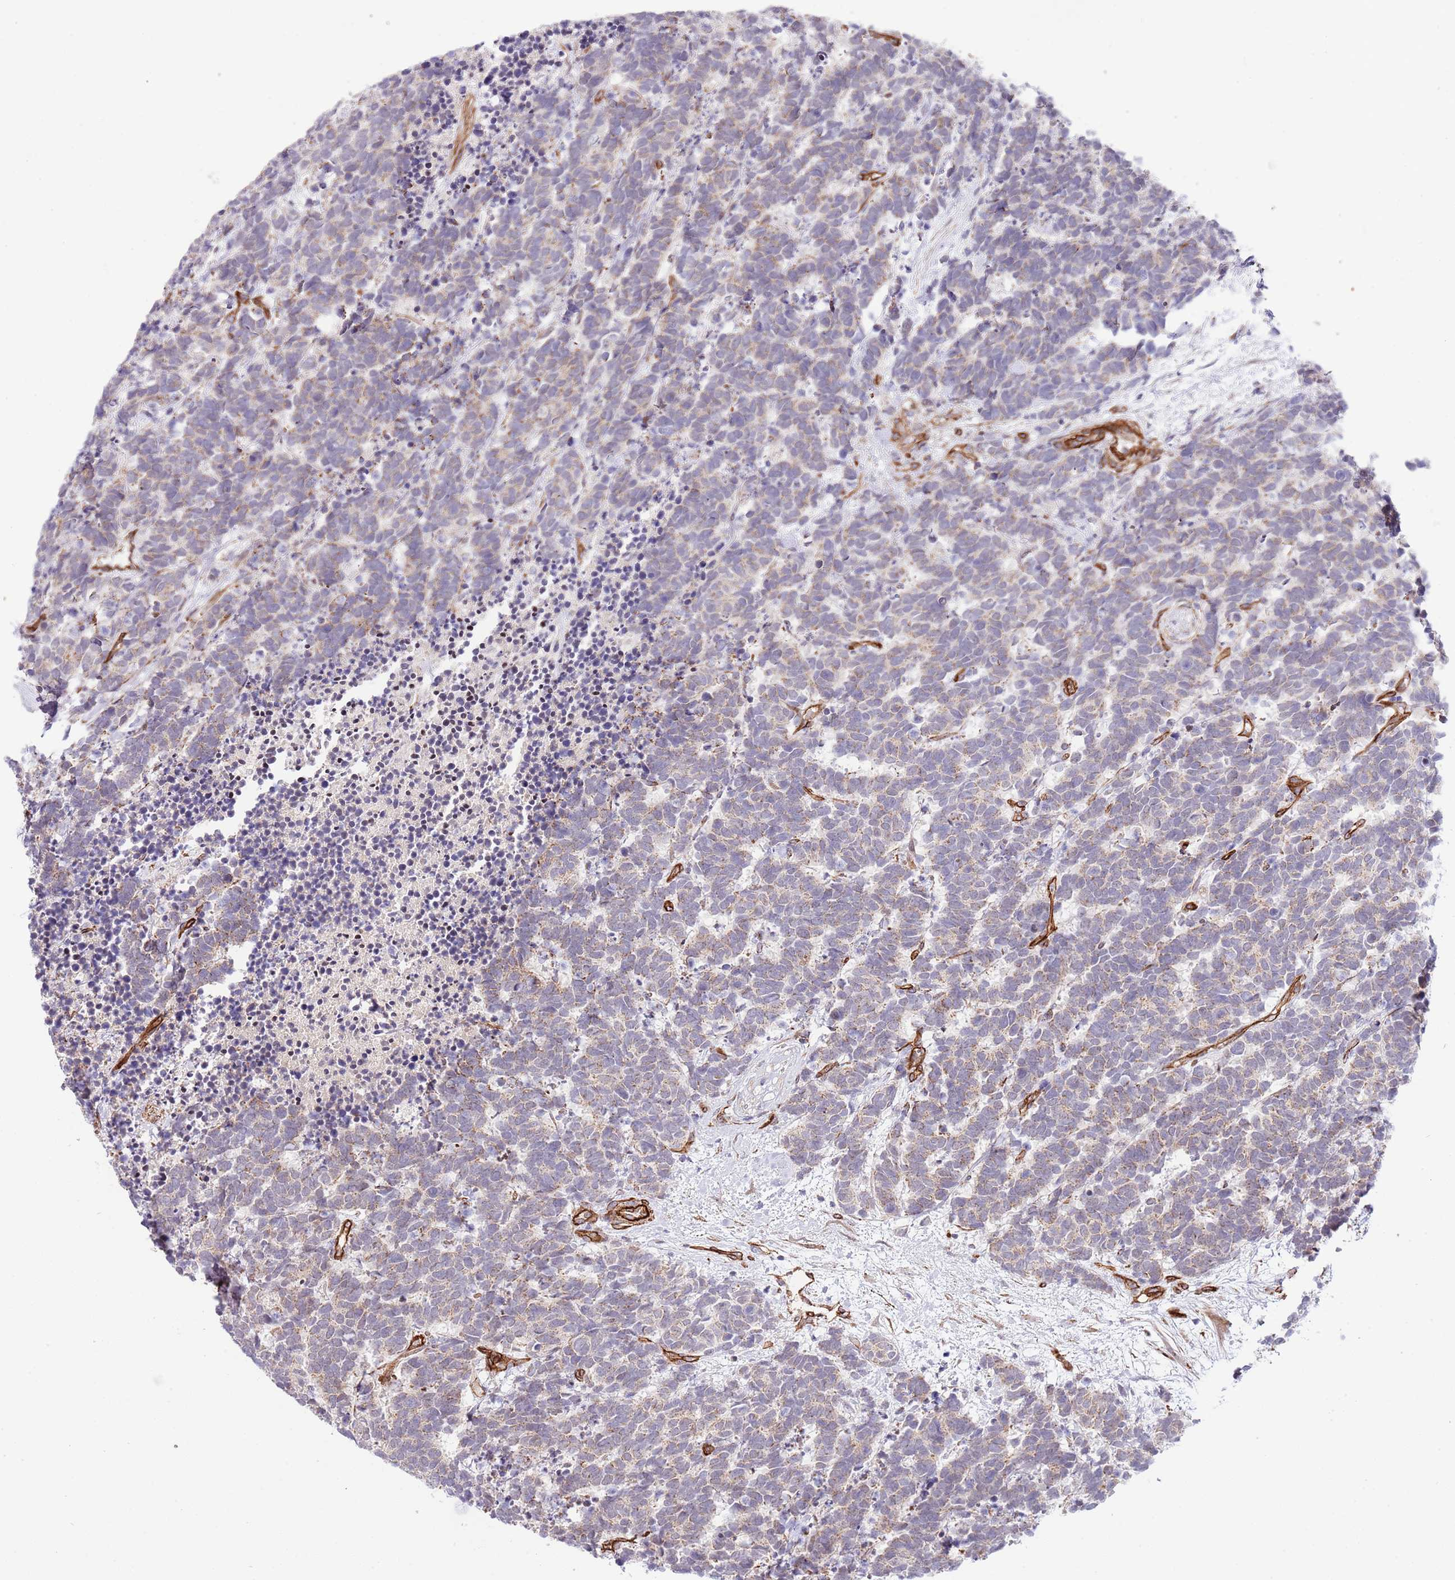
{"staining": {"intensity": "weak", "quantity": ">75%", "location": "cytoplasmic/membranous"}, "tissue": "carcinoid", "cell_type": "Tumor cells", "image_type": "cancer", "snomed": [{"axis": "morphology", "description": "Carcinoma, NOS"}, {"axis": "morphology", "description": "Carcinoid, malignant, NOS"}, {"axis": "topography", "description": "Prostate"}], "caption": "A brown stain shows weak cytoplasmic/membranous positivity of a protein in human carcinoid tumor cells.", "gene": "NEK3", "patient": {"sex": "male", "age": 57}}